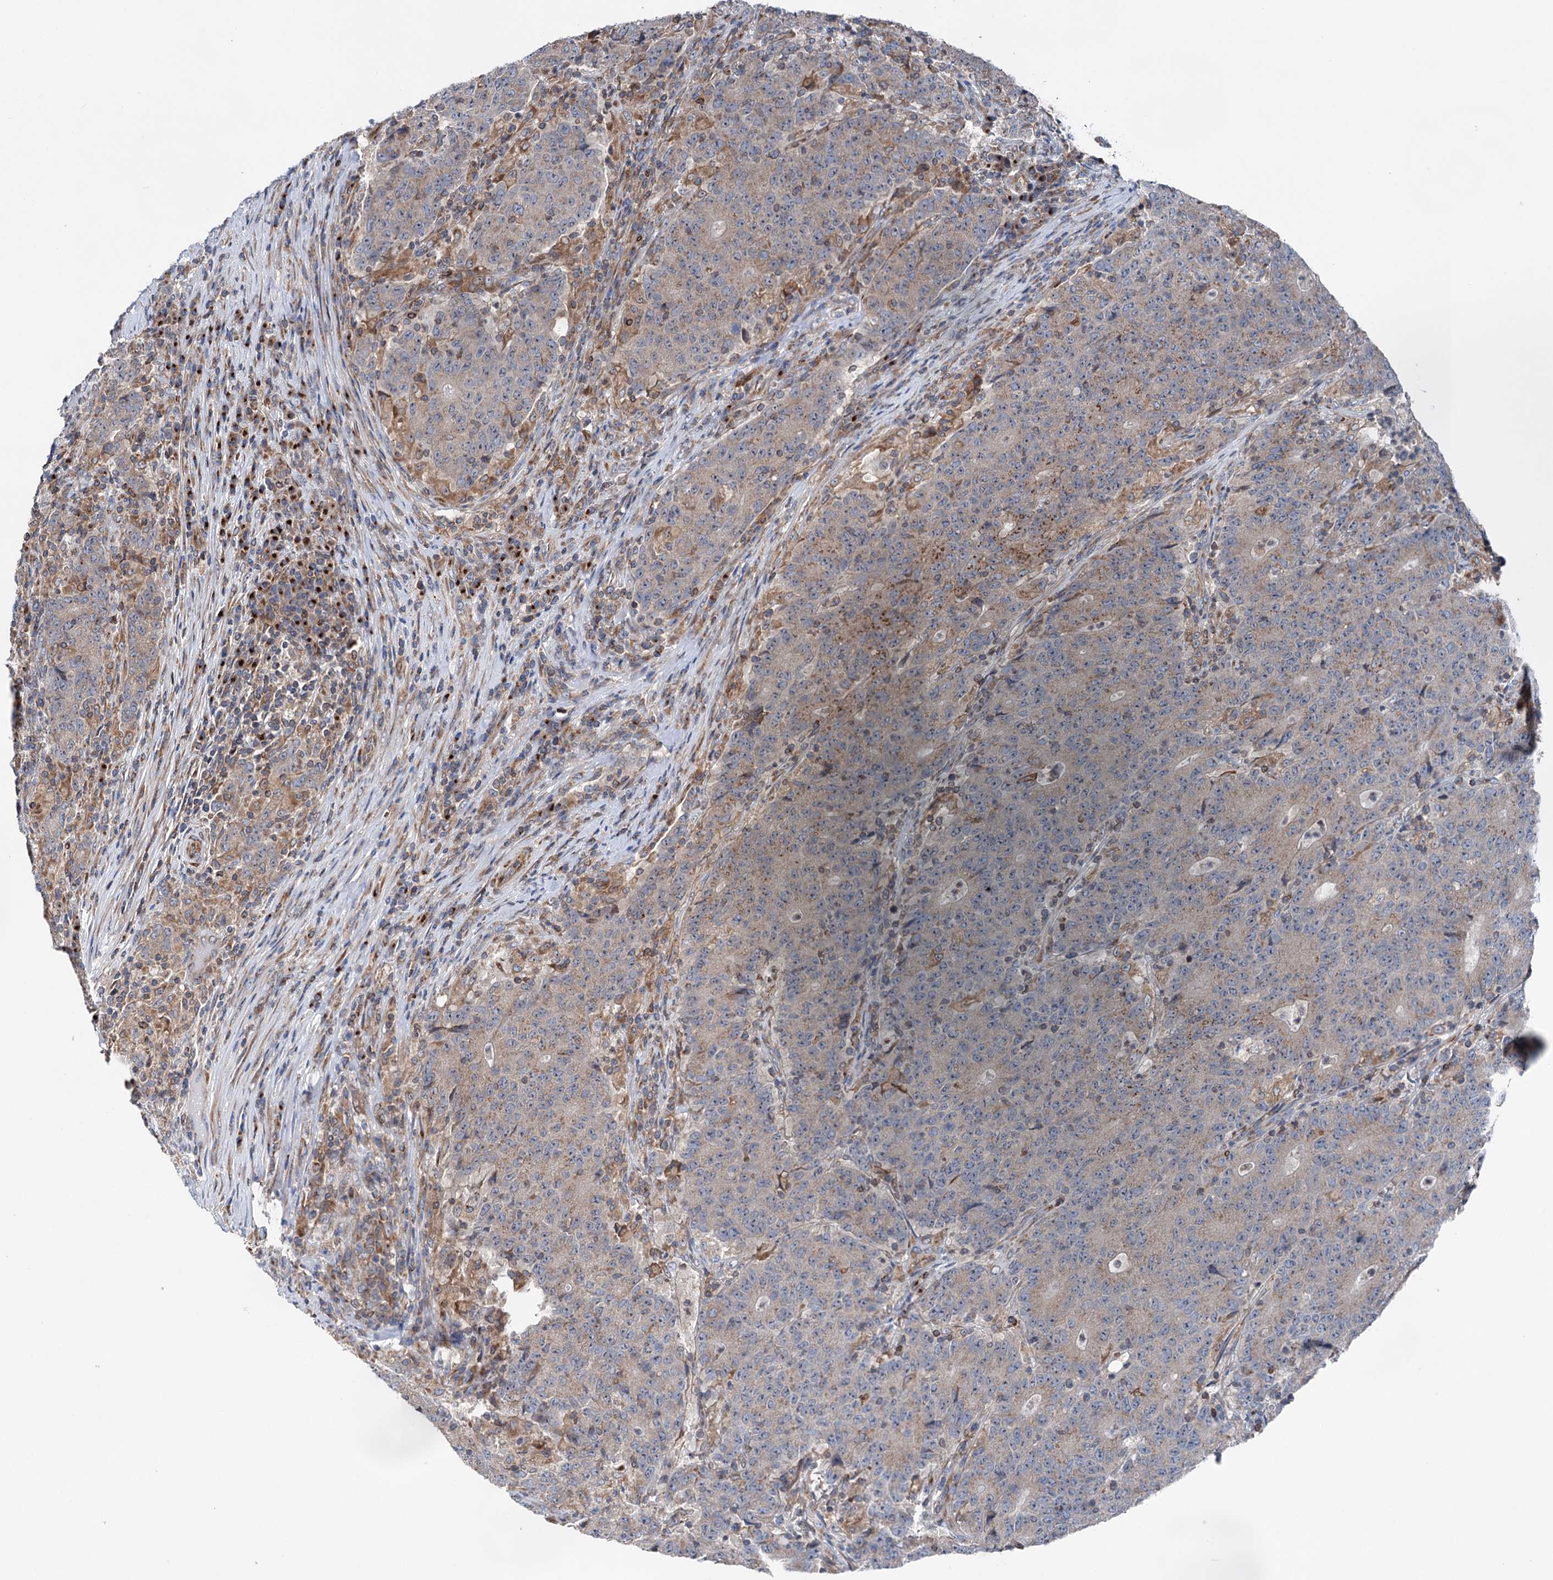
{"staining": {"intensity": "negative", "quantity": "none", "location": "none"}, "tissue": "colorectal cancer", "cell_type": "Tumor cells", "image_type": "cancer", "snomed": [{"axis": "morphology", "description": "Adenocarcinoma, NOS"}, {"axis": "topography", "description": "Colon"}], "caption": "Micrograph shows no significant protein positivity in tumor cells of colorectal cancer (adenocarcinoma). The staining was performed using DAB (3,3'-diaminobenzidine) to visualize the protein expression in brown, while the nuclei were stained in blue with hematoxylin (Magnification: 20x).", "gene": "EIPR1", "patient": {"sex": "female", "age": 75}}